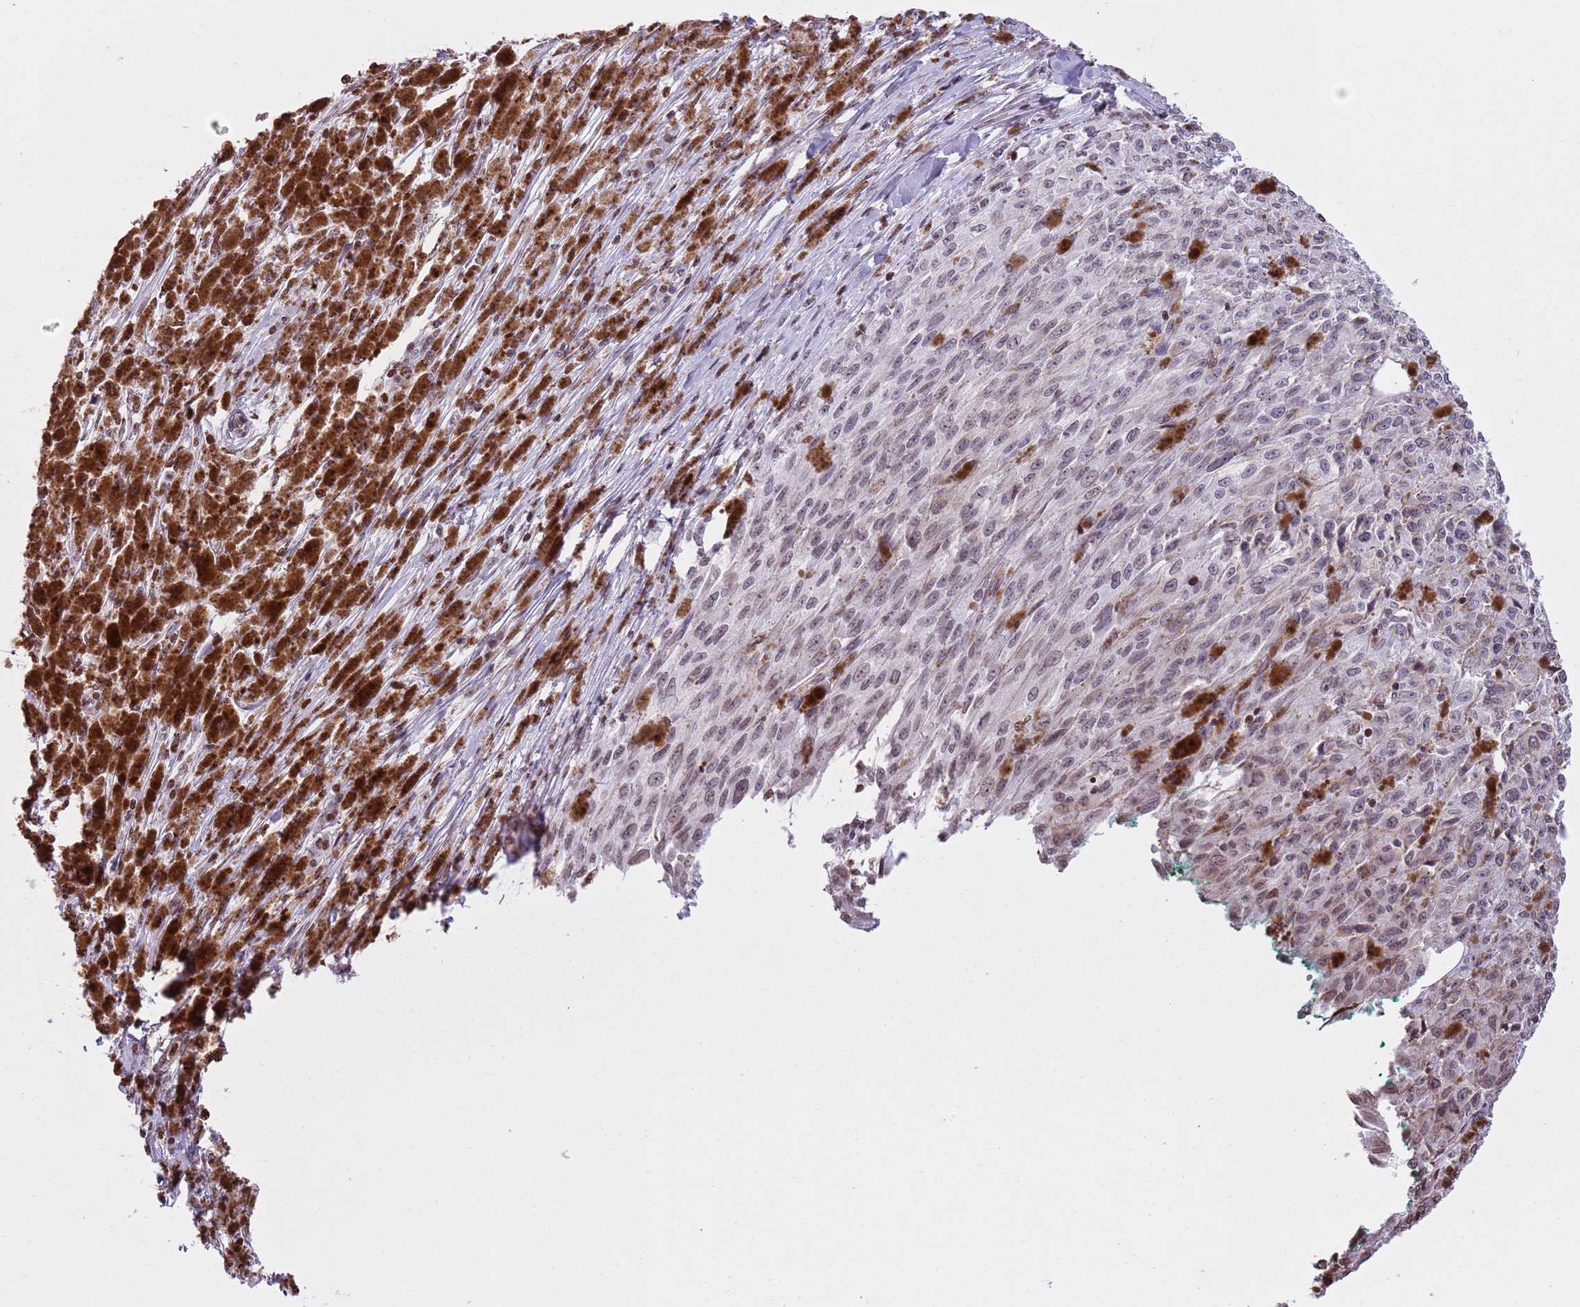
{"staining": {"intensity": "weak", "quantity": "25%-75%", "location": "nuclear"}, "tissue": "melanoma", "cell_type": "Tumor cells", "image_type": "cancer", "snomed": [{"axis": "morphology", "description": "Malignant melanoma, NOS"}, {"axis": "topography", "description": "Skin"}], "caption": "The immunohistochemical stain highlights weak nuclear staining in tumor cells of malignant melanoma tissue. (brown staining indicates protein expression, while blue staining denotes nuclei).", "gene": "KPNA3", "patient": {"sex": "female", "age": 52}}